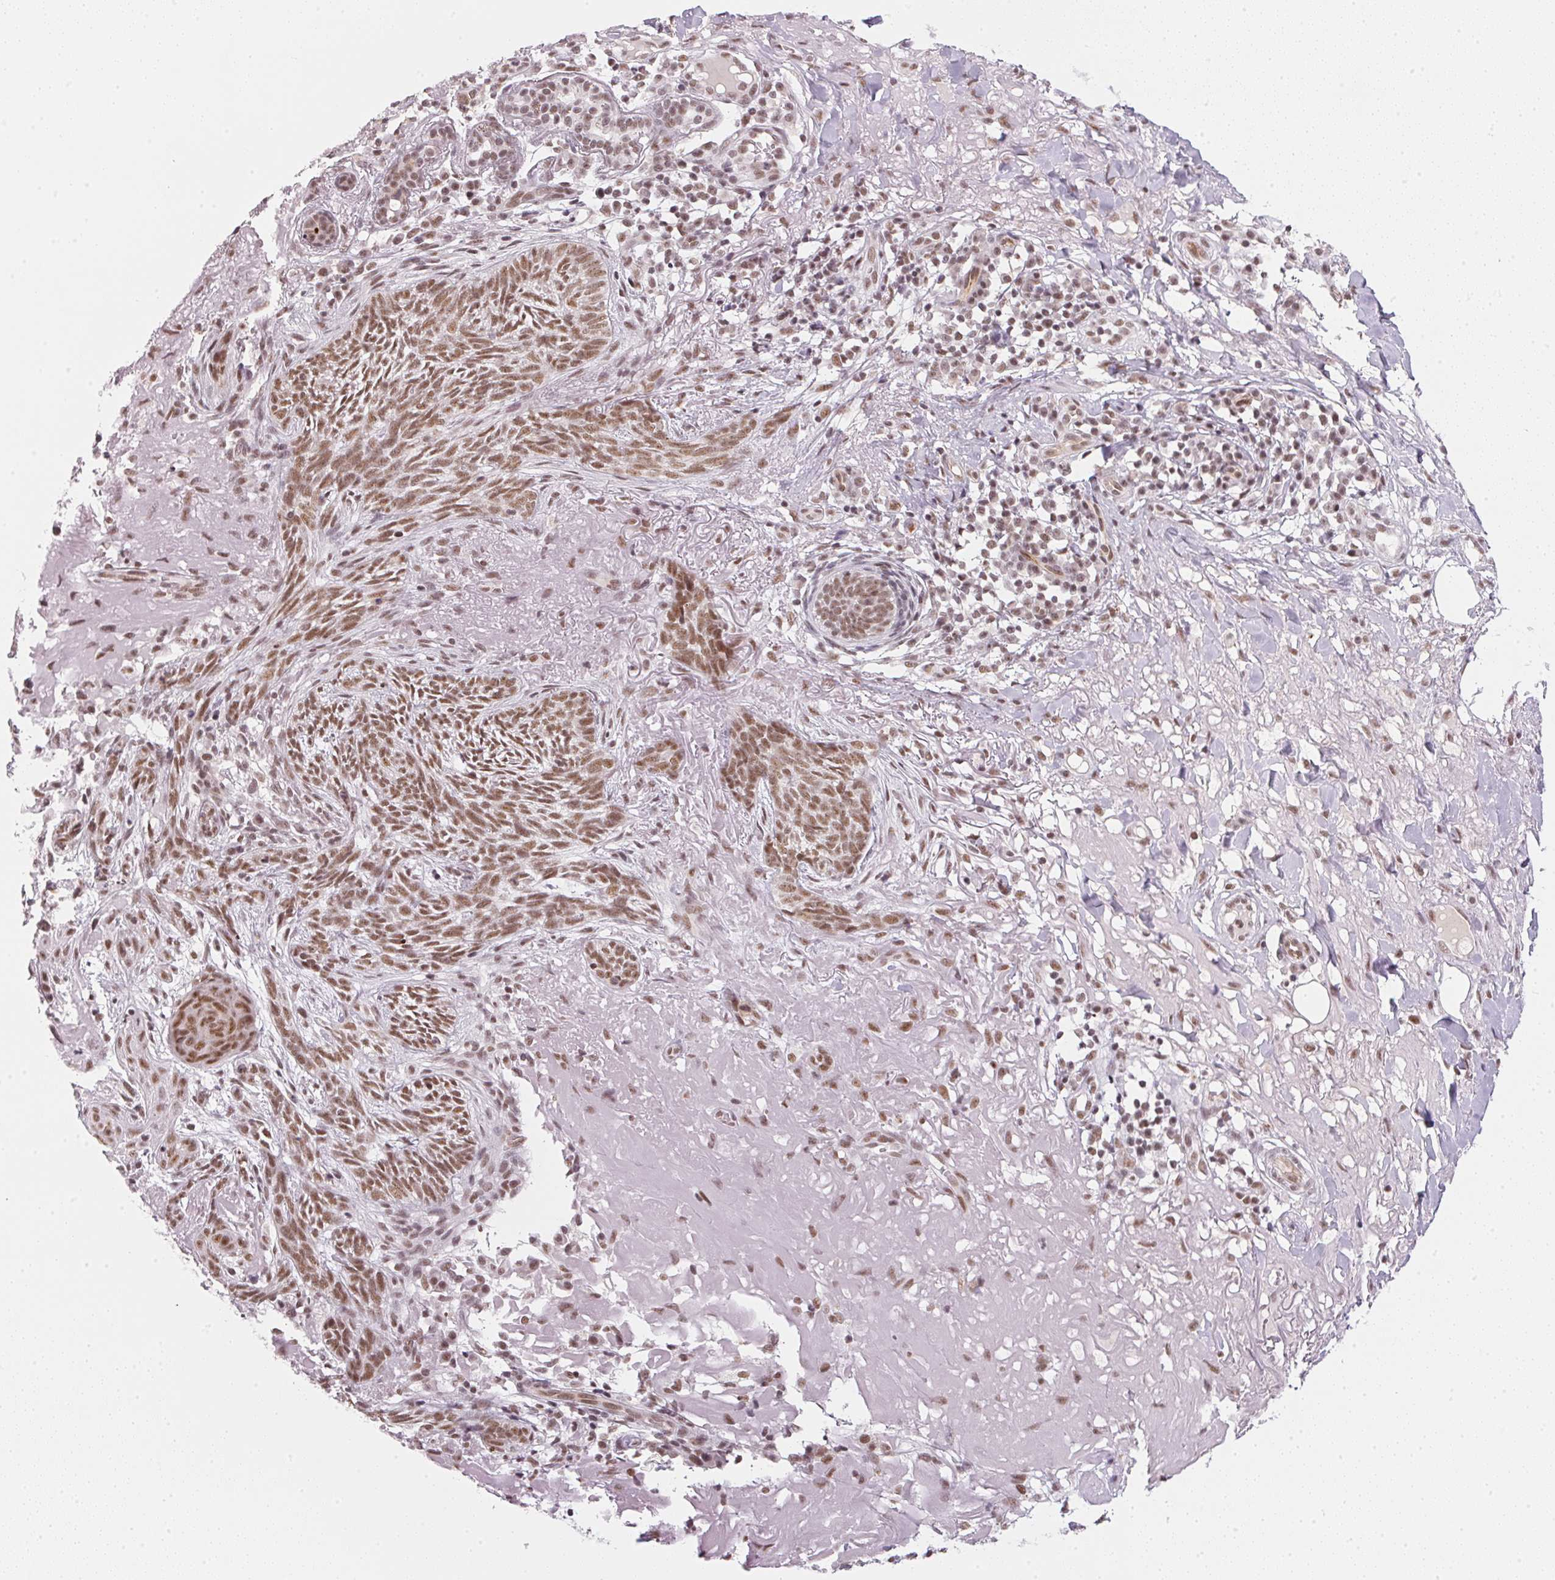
{"staining": {"intensity": "moderate", "quantity": ">75%", "location": "nuclear"}, "tissue": "skin cancer", "cell_type": "Tumor cells", "image_type": "cancer", "snomed": [{"axis": "morphology", "description": "Basal cell carcinoma"}, {"axis": "topography", "description": "Skin"}], "caption": "A brown stain labels moderate nuclear positivity of a protein in skin cancer (basal cell carcinoma) tumor cells.", "gene": "SRSF7", "patient": {"sex": "female", "age": 93}}